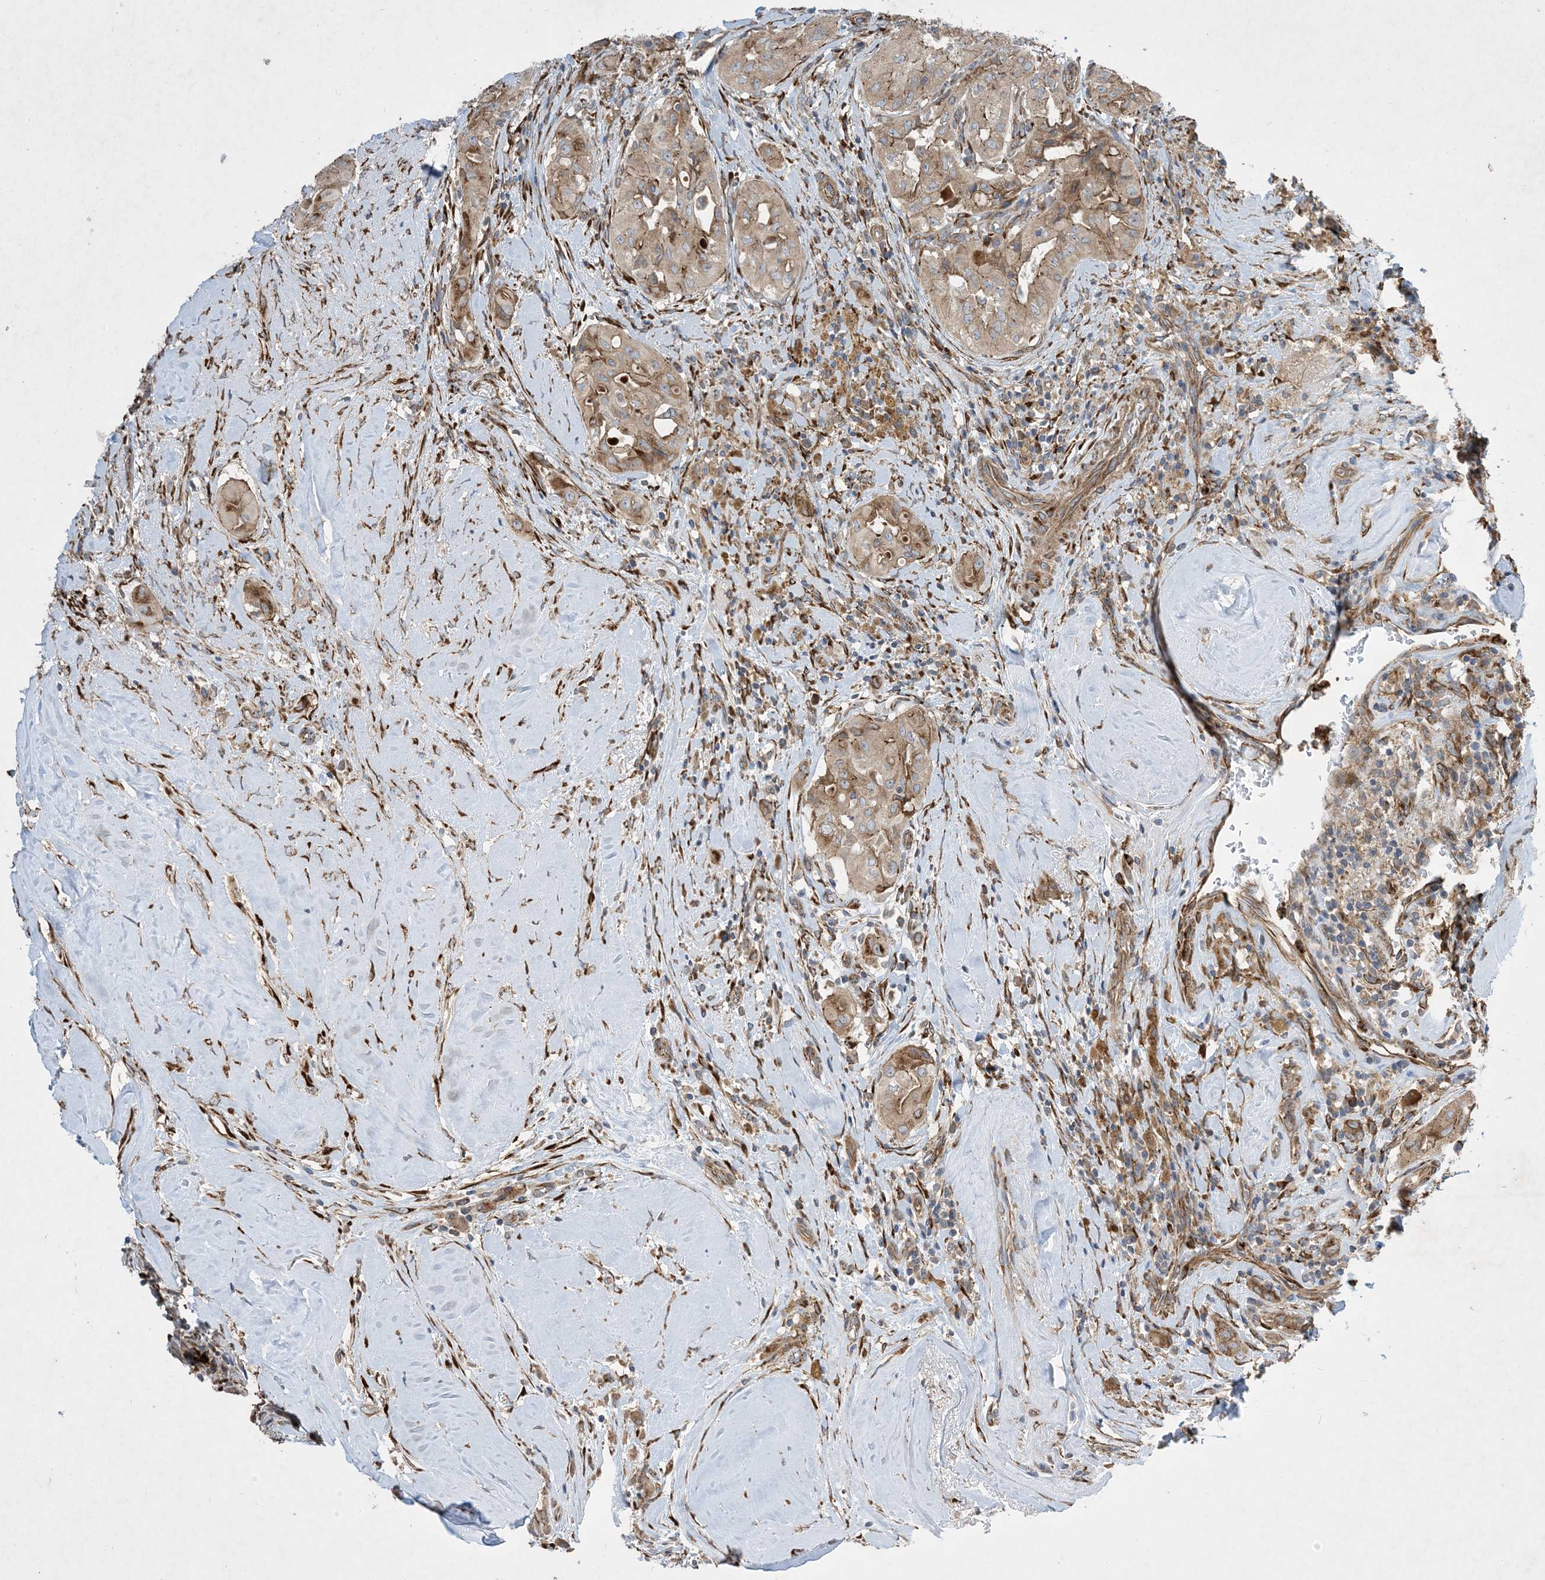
{"staining": {"intensity": "weak", "quantity": ">75%", "location": "cytoplasmic/membranous"}, "tissue": "thyroid cancer", "cell_type": "Tumor cells", "image_type": "cancer", "snomed": [{"axis": "morphology", "description": "Papillary adenocarcinoma, NOS"}, {"axis": "topography", "description": "Thyroid gland"}], "caption": "Weak cytoplasmic/membranous expression for a protein is appreciated in approximately >75% of tumor cells of thyroid cancer (papillary adenocarcinoma) using immunohistochemistry.", "gene": "OTOP1", "patient": {"sex": "female", "age": 59}}